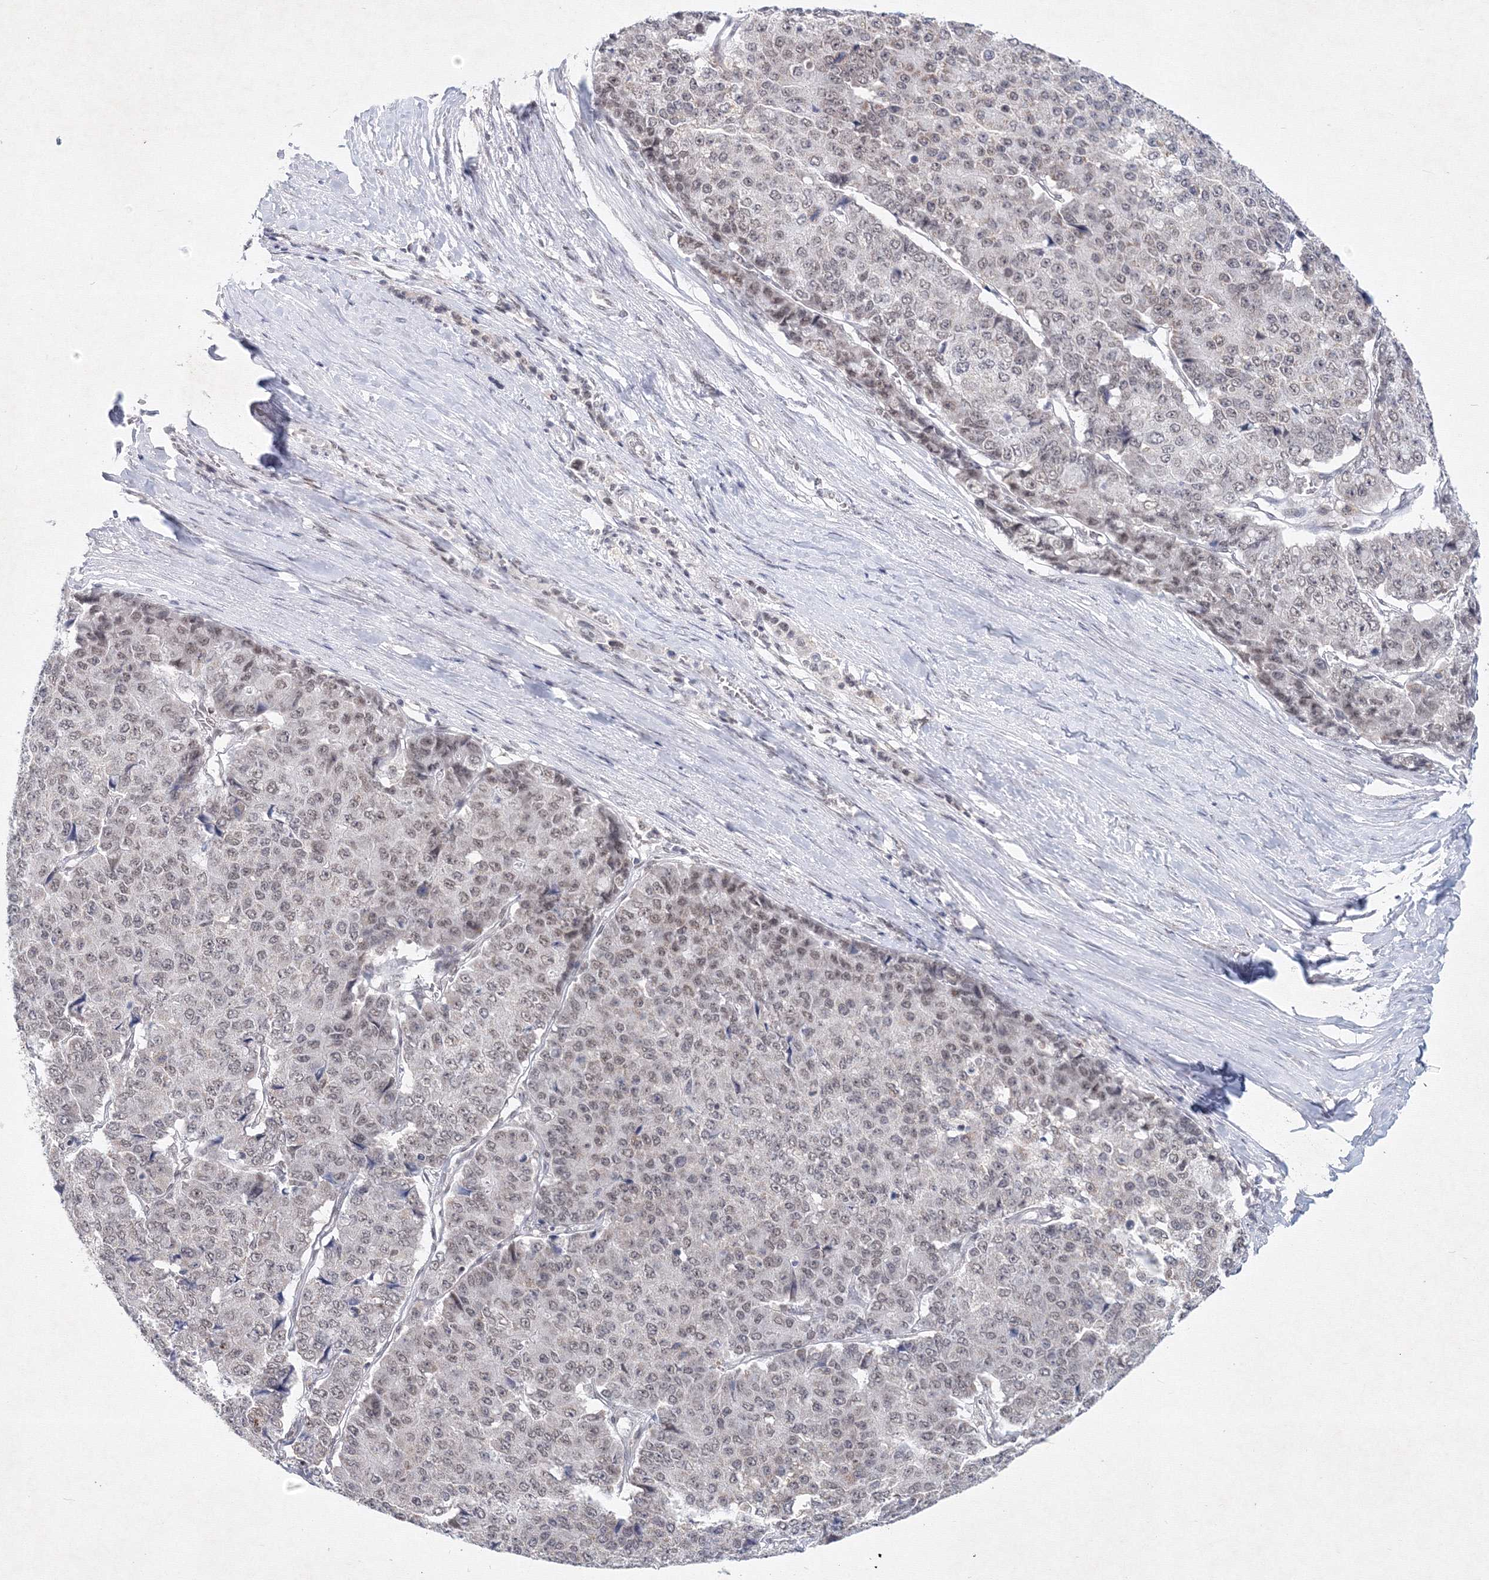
{"staining": {"intensity": "weak", "quantity": "25%-75%", "location": "nuclear"}, "tissue": "pancreatic cancer", "cell_type": "Tumor cells", "image_type": "cancer", "snomed": [{"axis": "morphology", "description": "Adenocarcinoma, NOS"}, {"axis": "topography", "description": "Pancreas"}], "caption": "Pancreatic cancer tissue shows weak nuclear expression in approximately 25%-75% of tumor cells", "gene": "SF3B6", "patient": {"sex": "male", "age": 50}}